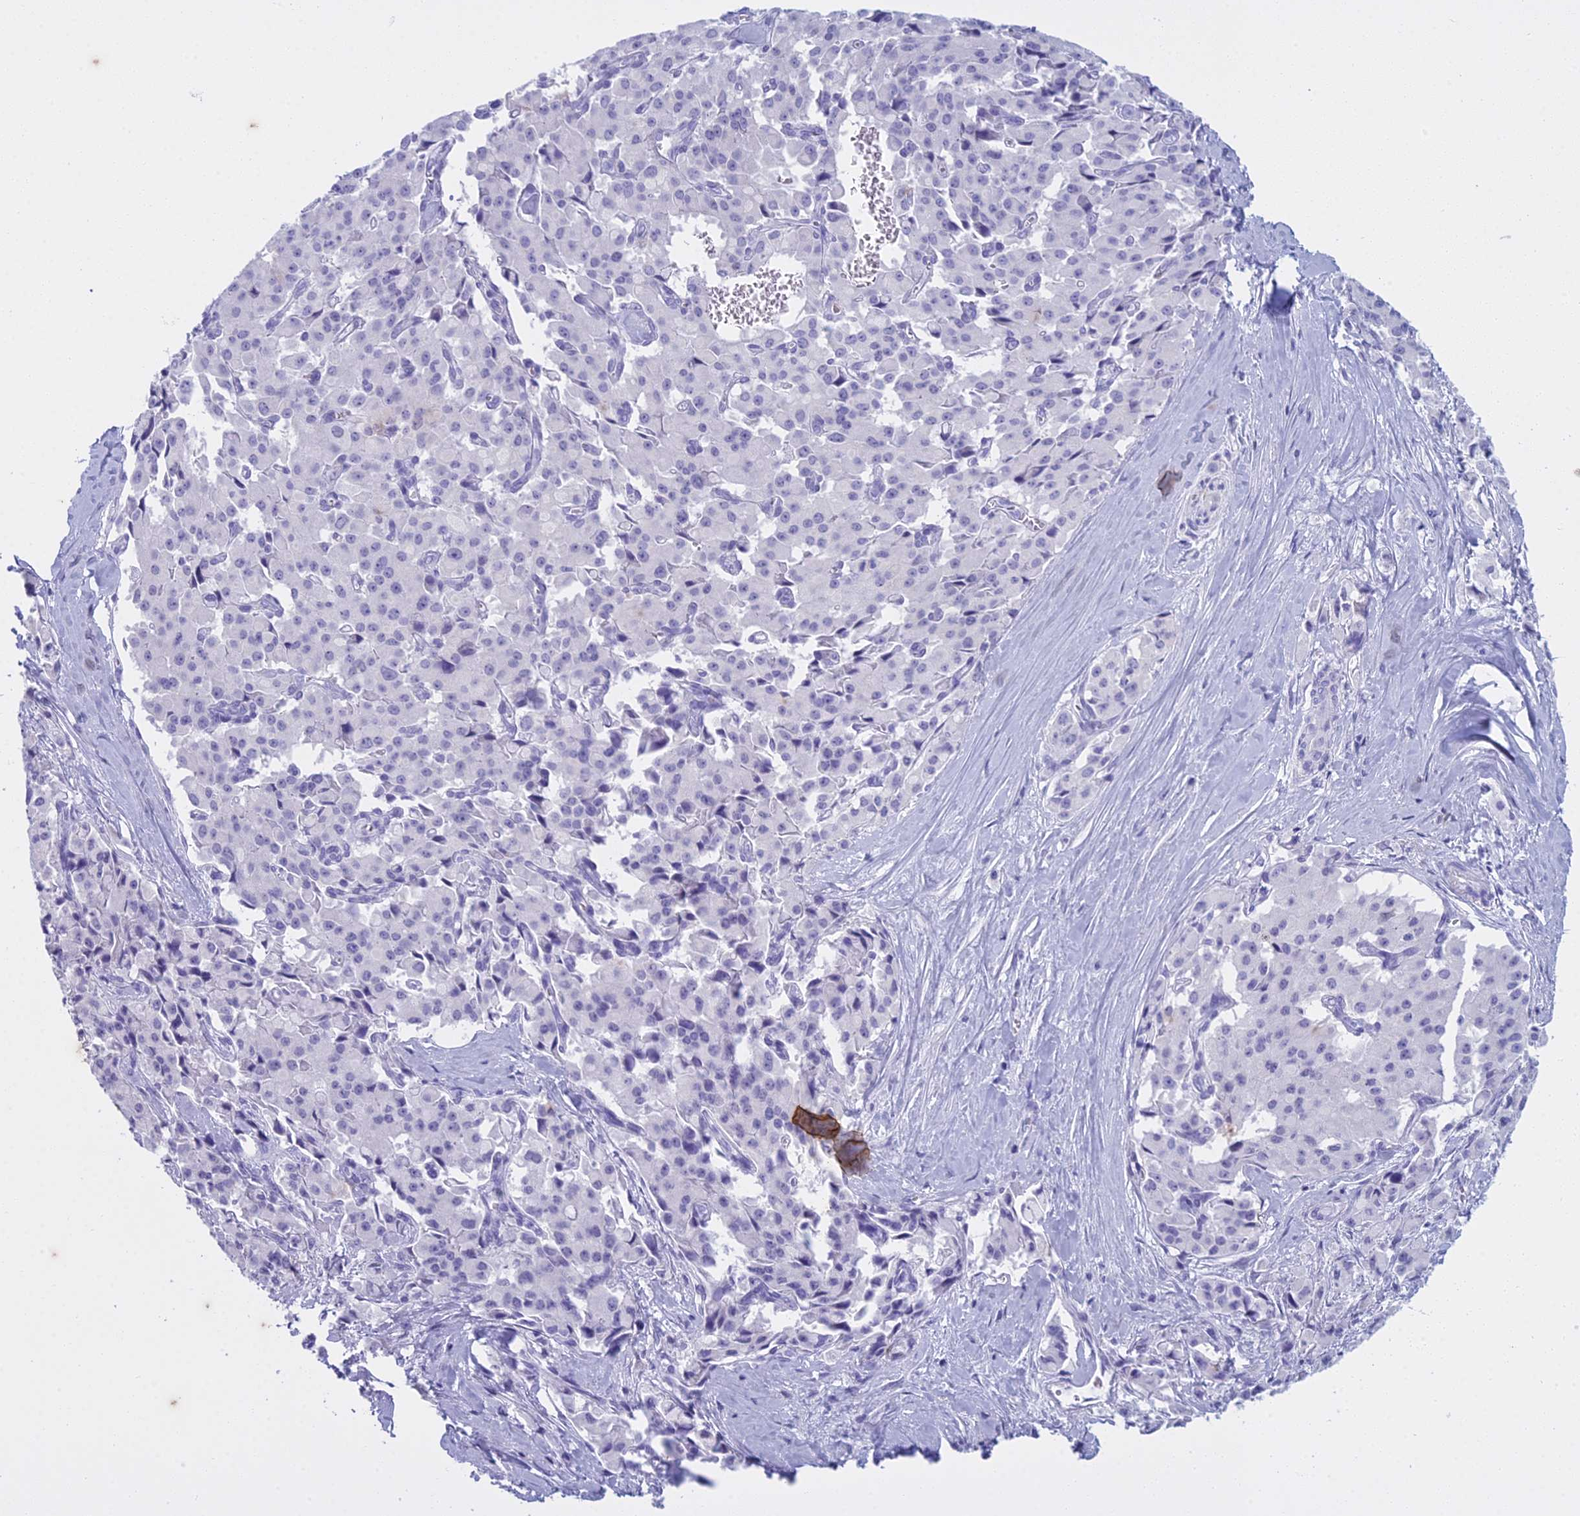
{"staining": {"intensity": "negative", "quantity": "none", "location": "none"}, "tissue": "pancreatic cancer", "cell_type": "Tumor cells", "image_type": "cancer", "snomed": [{"axis": "morphology", "description": "Adenocarcinoma, NOS"}, {"axis": "topography", "description": "Pancreas"}], "caption": "Pancreatic adenocarcinoma was stained to show a protein in brown. There is no significant staining in tumor cells. (DAB (3,3'-diaminobenzidine) immunohistochemistry visualized using brightfield microscopy, high magnification).", "gene": "HMGB4", "patient": {"sex": "male", "age": 65}}